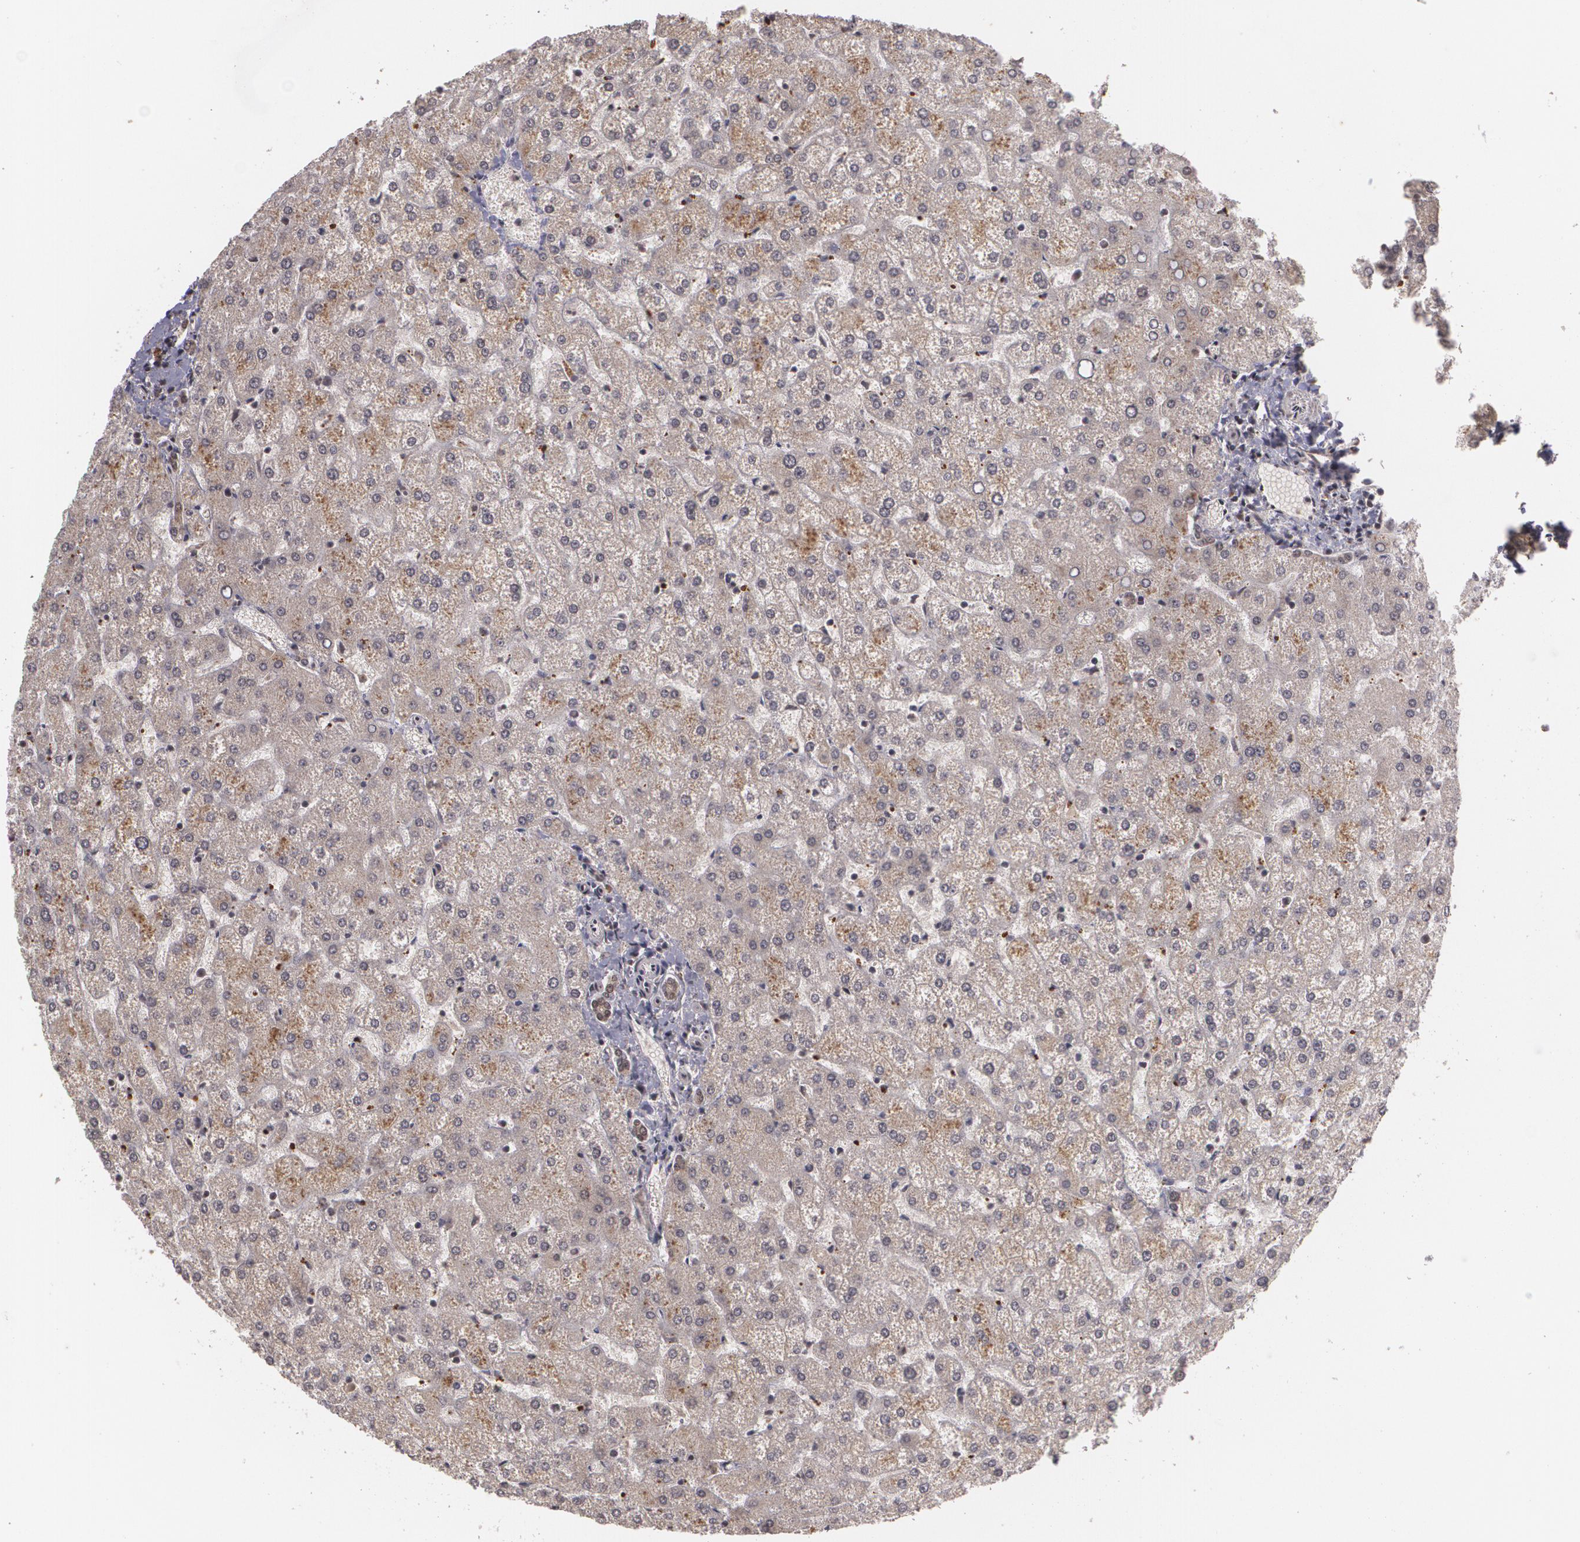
{"staining": {"intensity": "moderate", "quantity": ">75%", "location": "nuclear"}, "tissue": "liver", "cell_type": "Cholangiocytes", "image_type": "normal", "snomed": [{"axis": "morphology", "description": "Normal tissue, NOS"}, {"axis": "topography", "description": "Liver"}], "caption": "Protein analysis of unremarkable liver exhibits moderate nuclear positivity in approximately >75% of cholangiocytes.", "gene": "RXRB", "patient": {"sex": "female", "age": 32}}